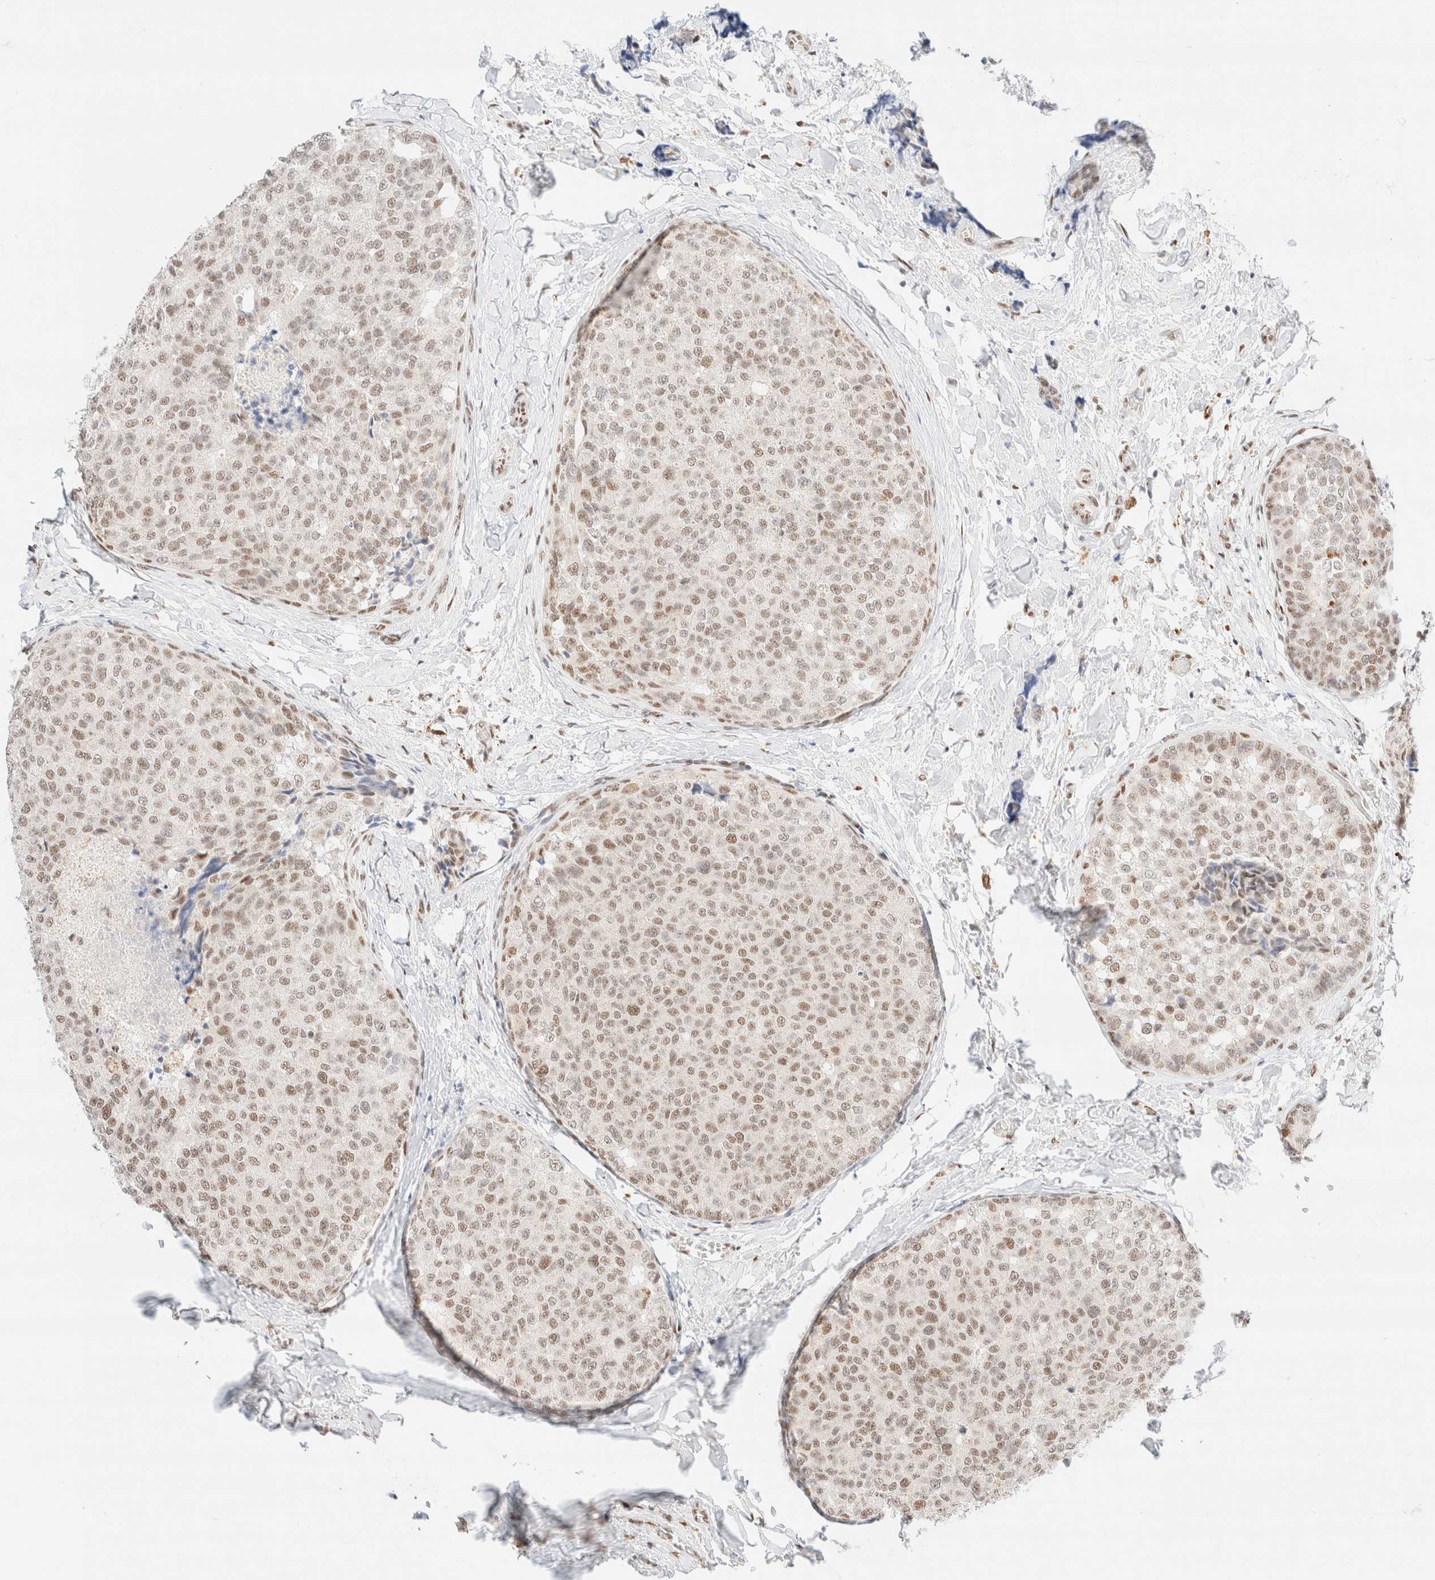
{"staining": {"intensity": "moderate", "quantity": ">75%", "location": "nuclear"}, "tissue": "breast cancer", "cell_type": "Tumor cells", "image_type": "cancer", "snomed": [{"axis": "morphology", "description": "Normal tissue, NOS"}, {"axis": "morphology", "description": "Duct carcinoma"}, {"axis": "topography", "description": "Breast"}], "caption": "Protein staining of breast cancer tissue reveals moderate nuclear positivity in about >75% of tumor cells. The staining is performed using DAB (3,3'-diaminobenzidine) brown chromogen to label protein expression. The nuclei are counter-stained blue using hematoxylin.", "gene": "CIC", "patient": {"sex": "female", "age": 43}}